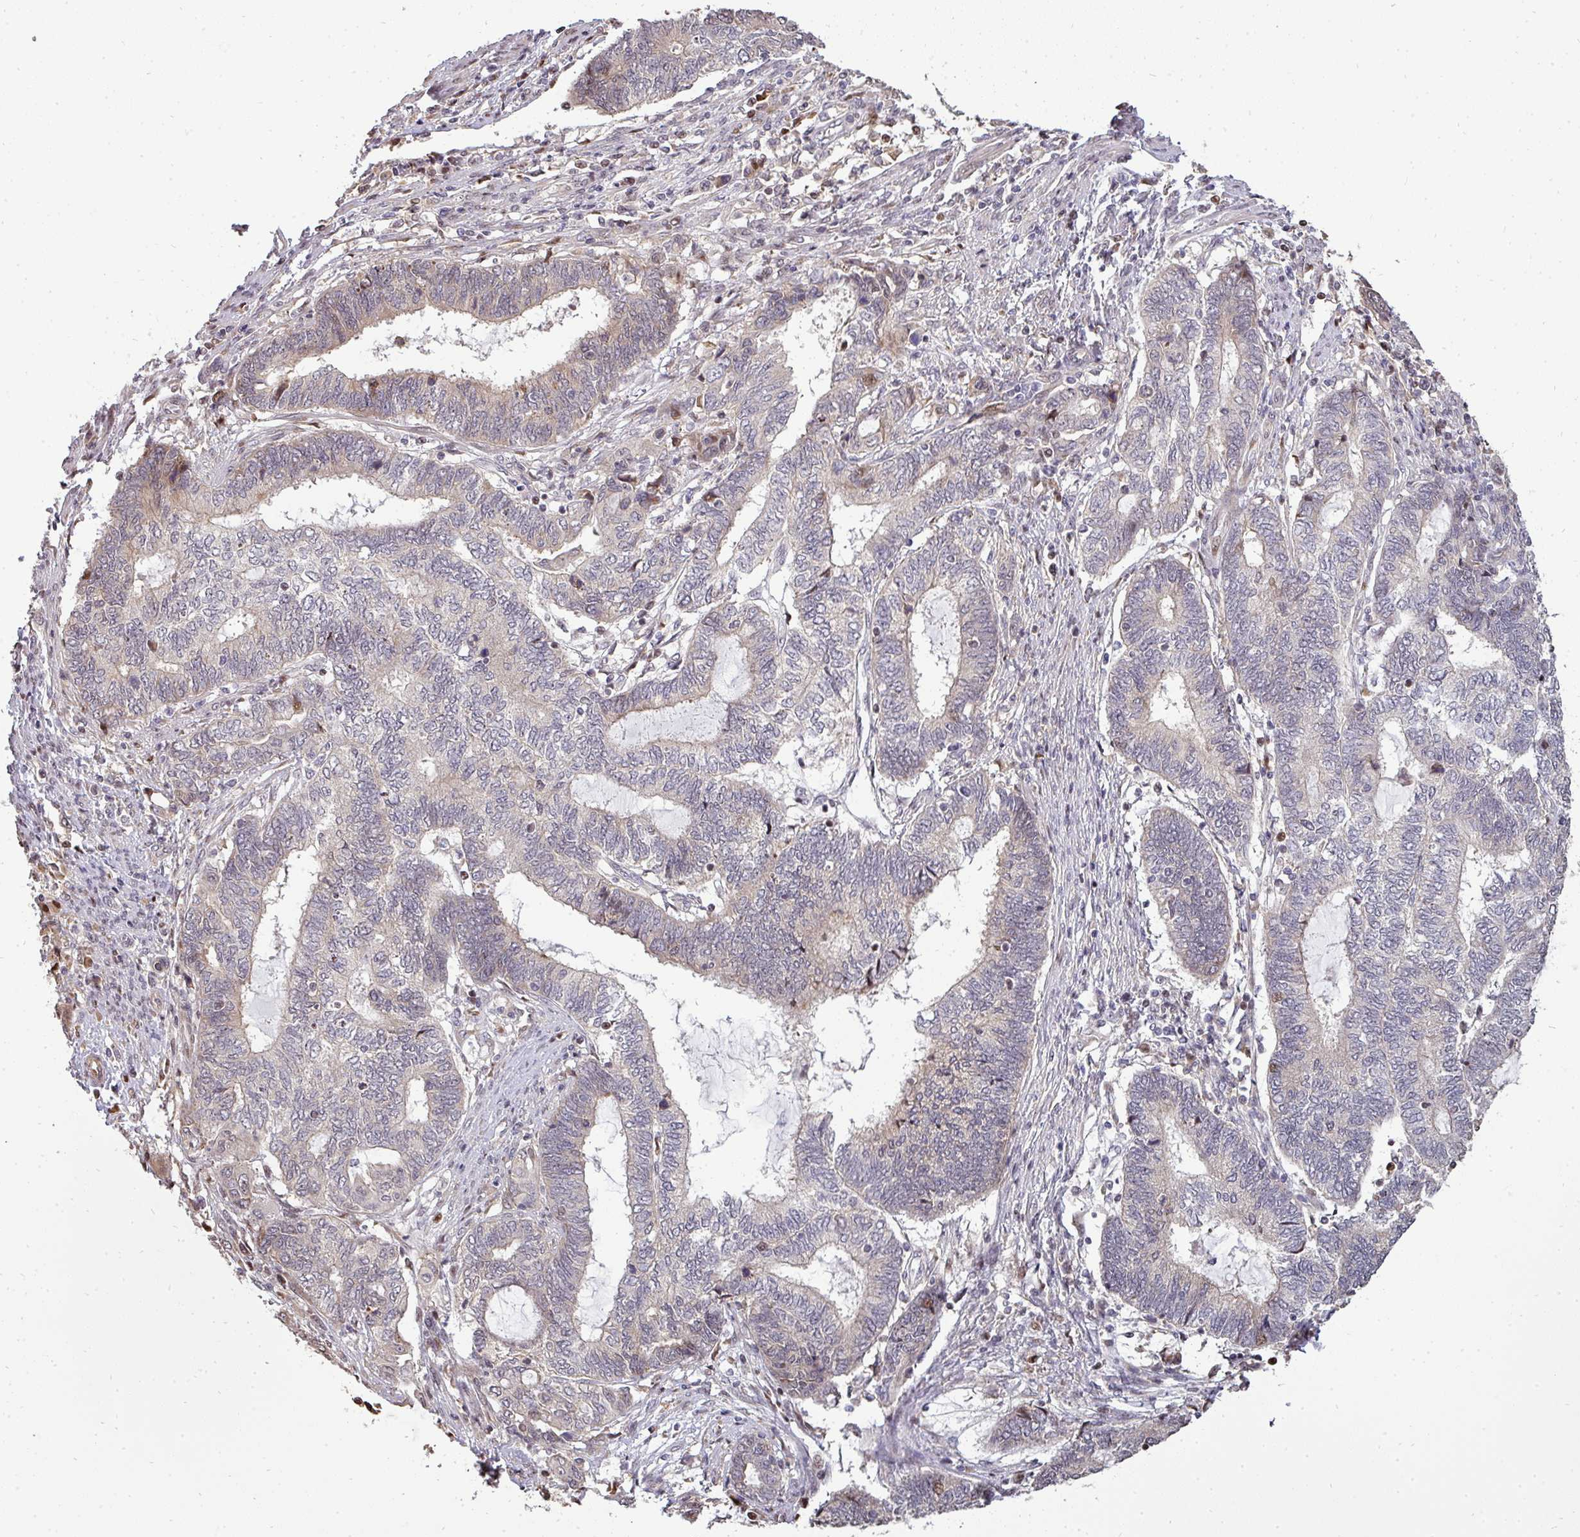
{"staining": {"intensity": "weak", "quantity": "<25%", "location": "cytoplasmic/membranous"}, "tissue": "endometrial cancer", "cell_type": "Tumor cells", "image_type": "cancer", "snomed": [{"axis": "morphology", "description": "Adenocarcinoma, NOS"}, {"axis": "topography", "description": "Uterus"}, {"axis": "topography", "description": "Endometrium"}], "caption": "The immunohistochemistry (IHC) micrograph has no significant staining in tumor cells of adenocarcinoma (endometrial) tissue.", "gene": "PATZ1", "patient": {"sex": "female", "age": 70}}